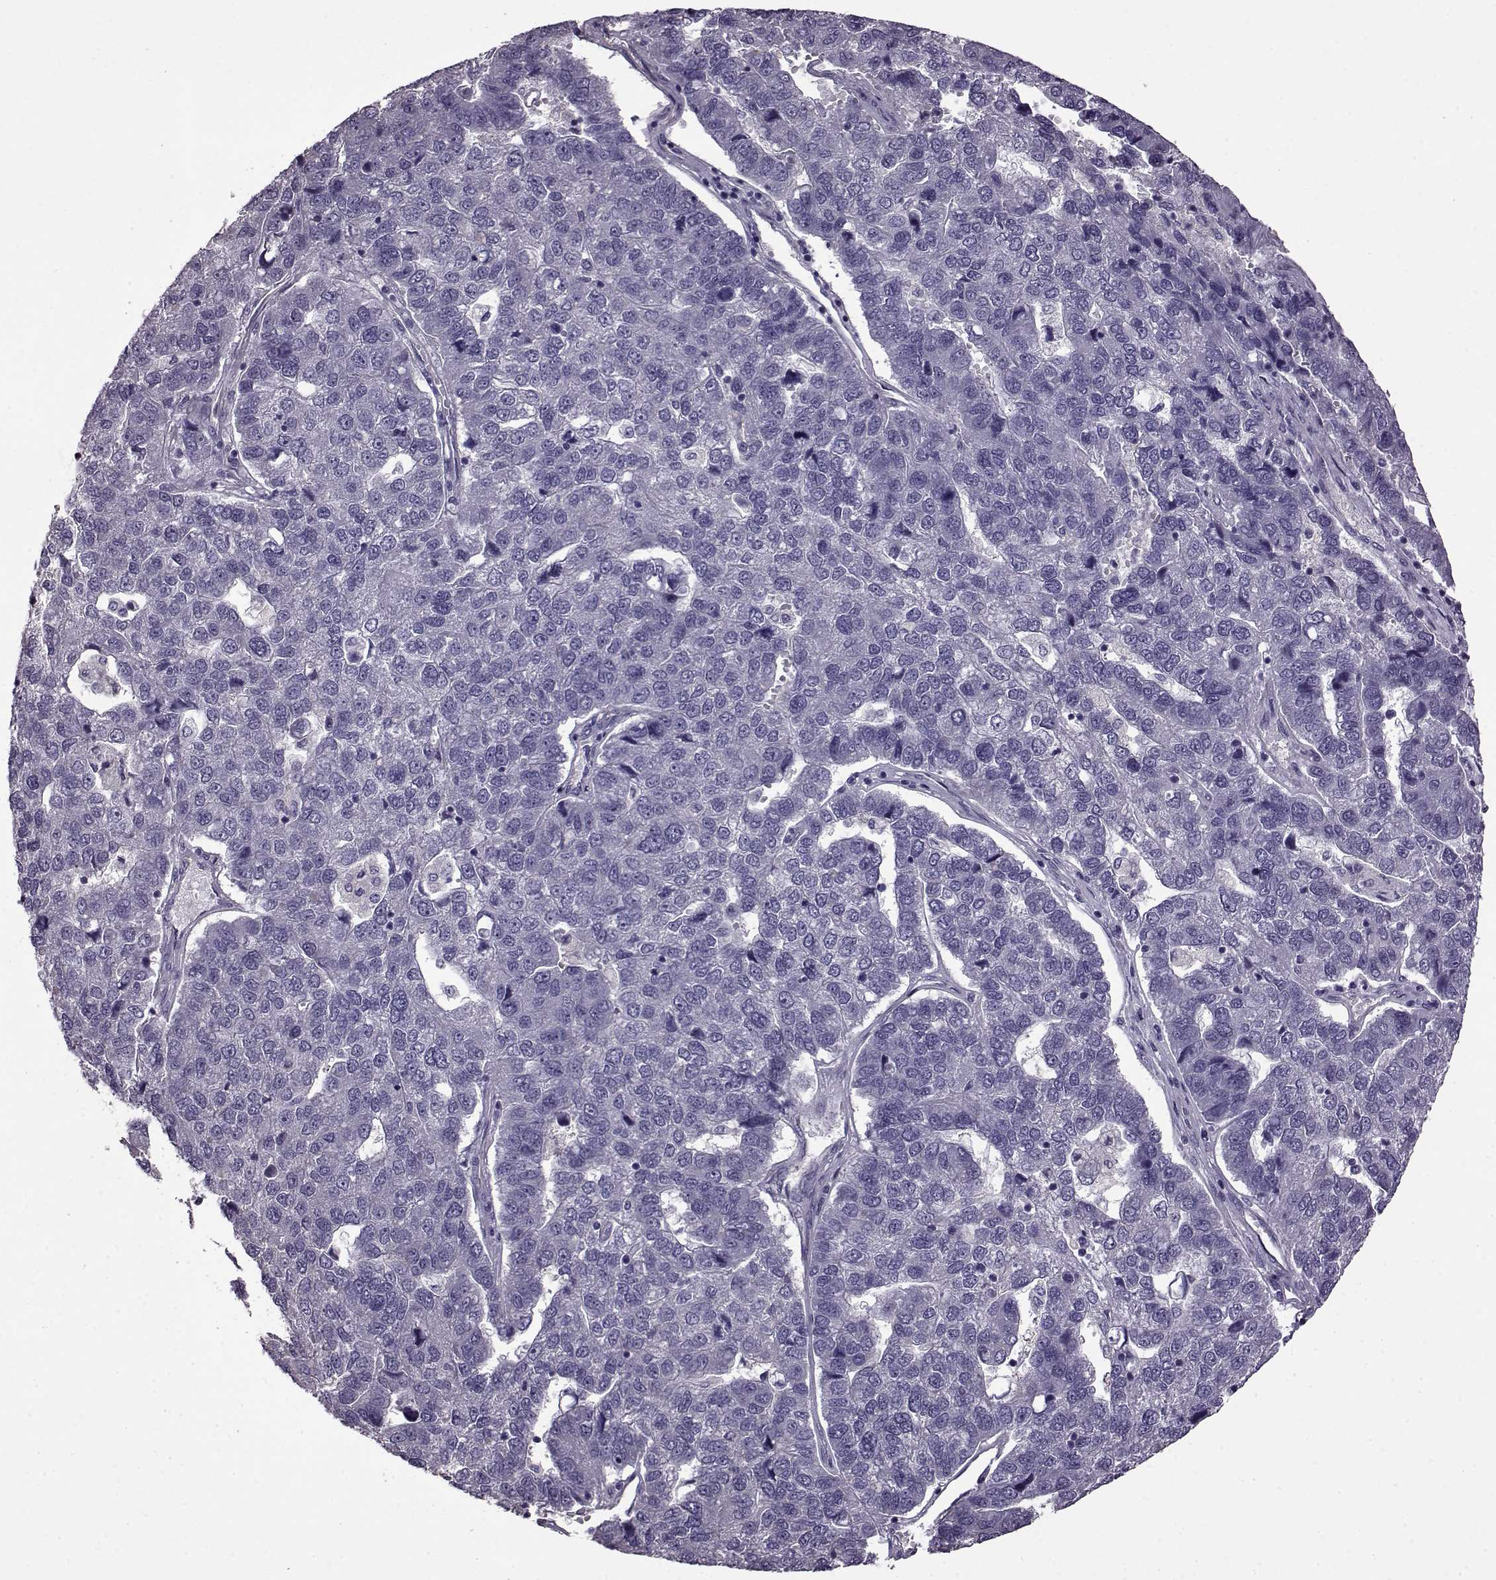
{"staining": {"intensity": "negative", "quantity": "none", "location": "none"}, "tissue": "pancreatic cancer", "cell_type": "Tumor cells", "image_type": "cancer", "snomed": [{"axis": "morphology", "description": "Adenocarcinoma, NOS"}, {"axis": "topography", "description": "Pancreas"}], "caption": "Immunohistochemical staining of human pancreatic cancer (adenocarcinoma) shows no significant positivity in tumor cells.", "gene": "EDDM3B", "patient": {"sex": "female", "age": 61}}